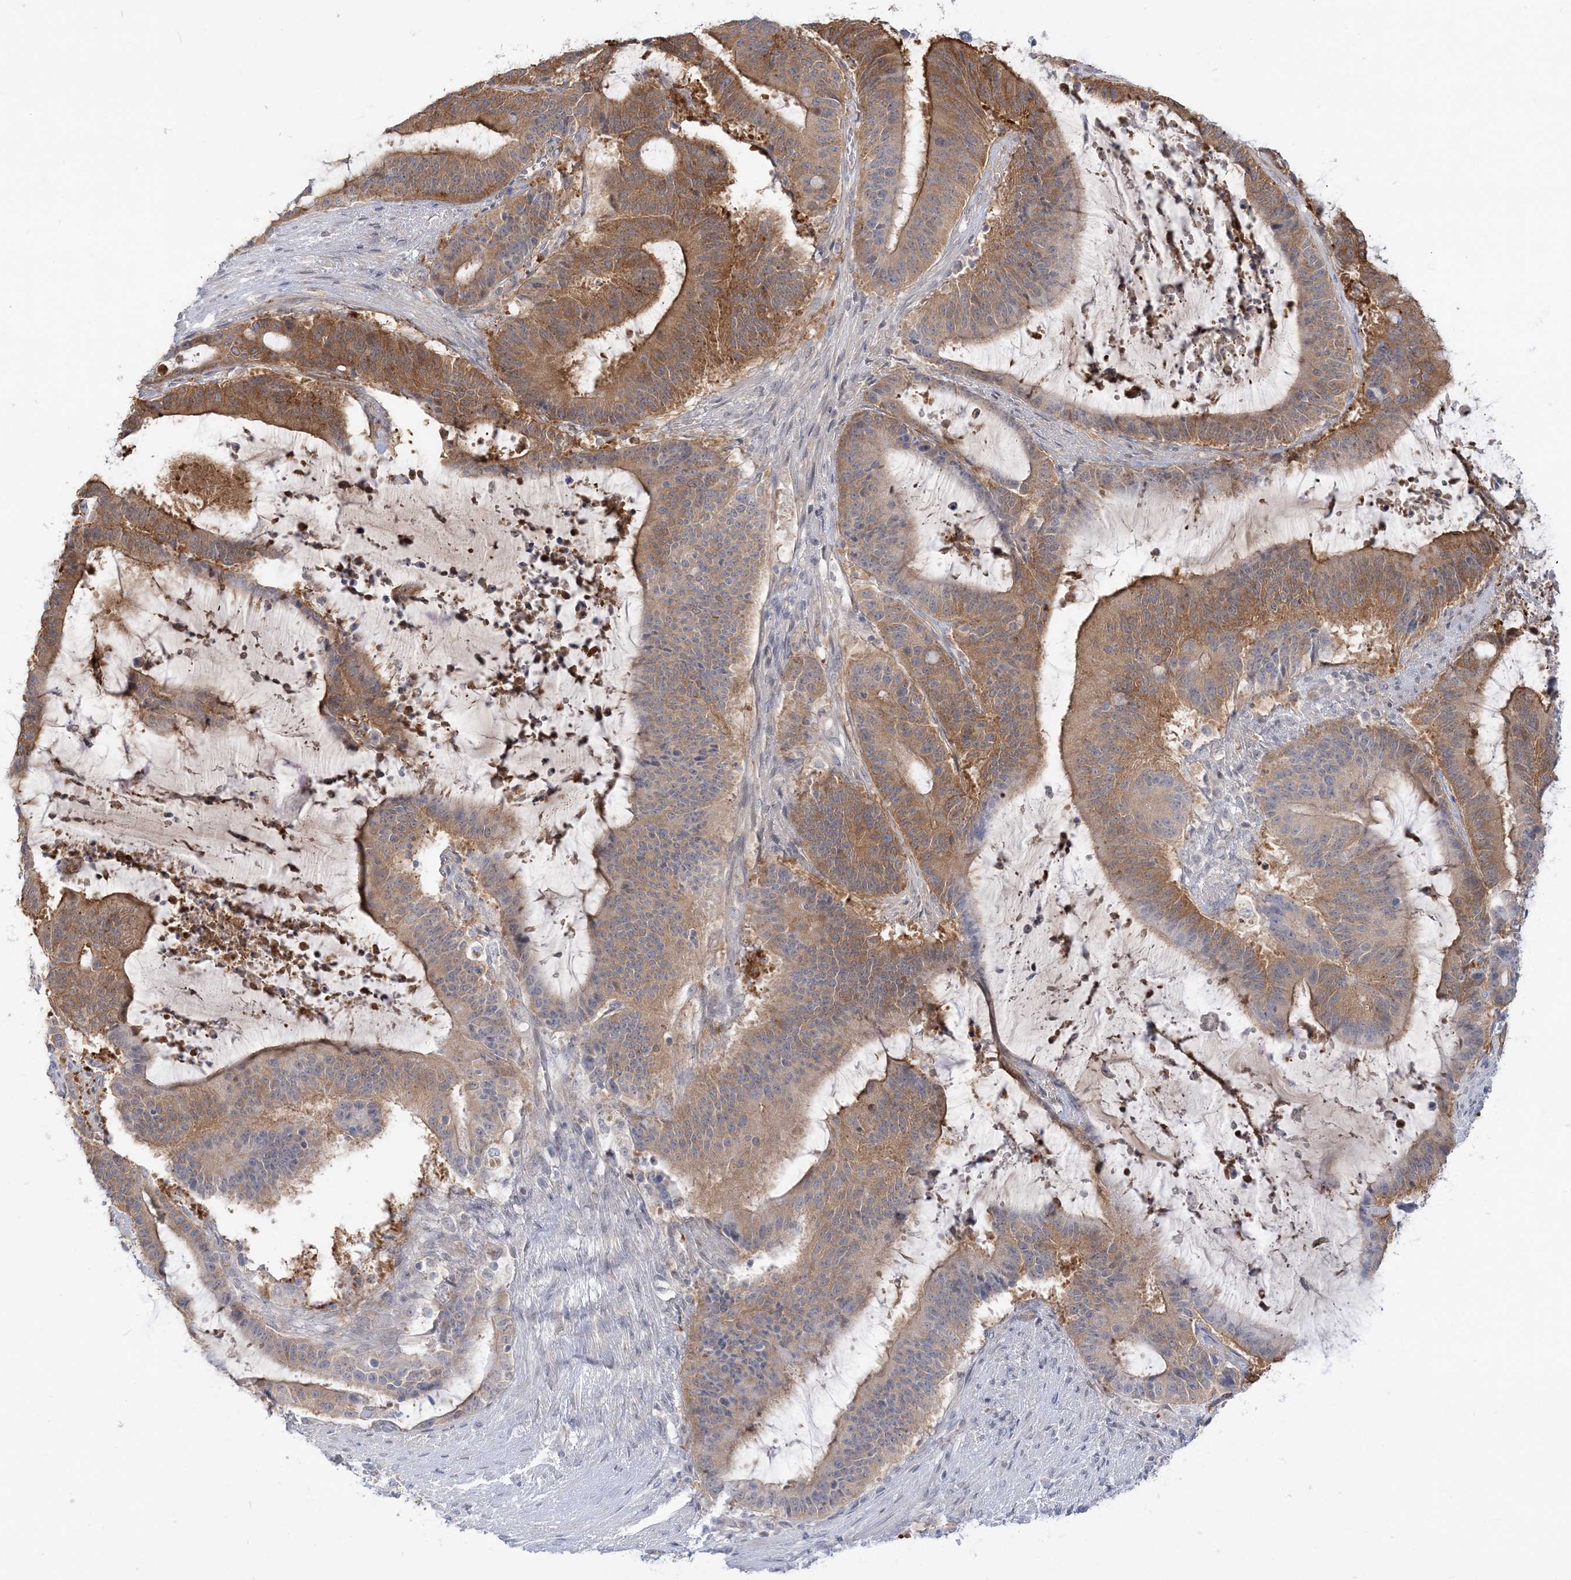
{"staining": {"intensity": "moderate", "quantity": "25%-75%", "location": "cytoplasmic/membranous"}, "tissue": "liver cancer", "cell_type": "Tumor cells", "image_type": "cancer", "snomed": [{"axis": "morphology", "description": "Normal tissue, NOS"}, {"axis": "morphology", "description": "Cholangiocarcinoma"}, {"axis": "topography", "description": "Liver"}, {"axis": "topography", "description": "Peripheral nerve tissue"}], "caption": "A brown stain highlights moderate cytoplasmic/membranous staining of a protein in liver cancer tumor cells. (Stains: DAB (3,3'-diaminobenzidine) in brown, nuclei in blue, Microscopy: brightfield microscopy at high magnification).", "gene": "THADA", "patient": {"sex": "female", "age": 73}}